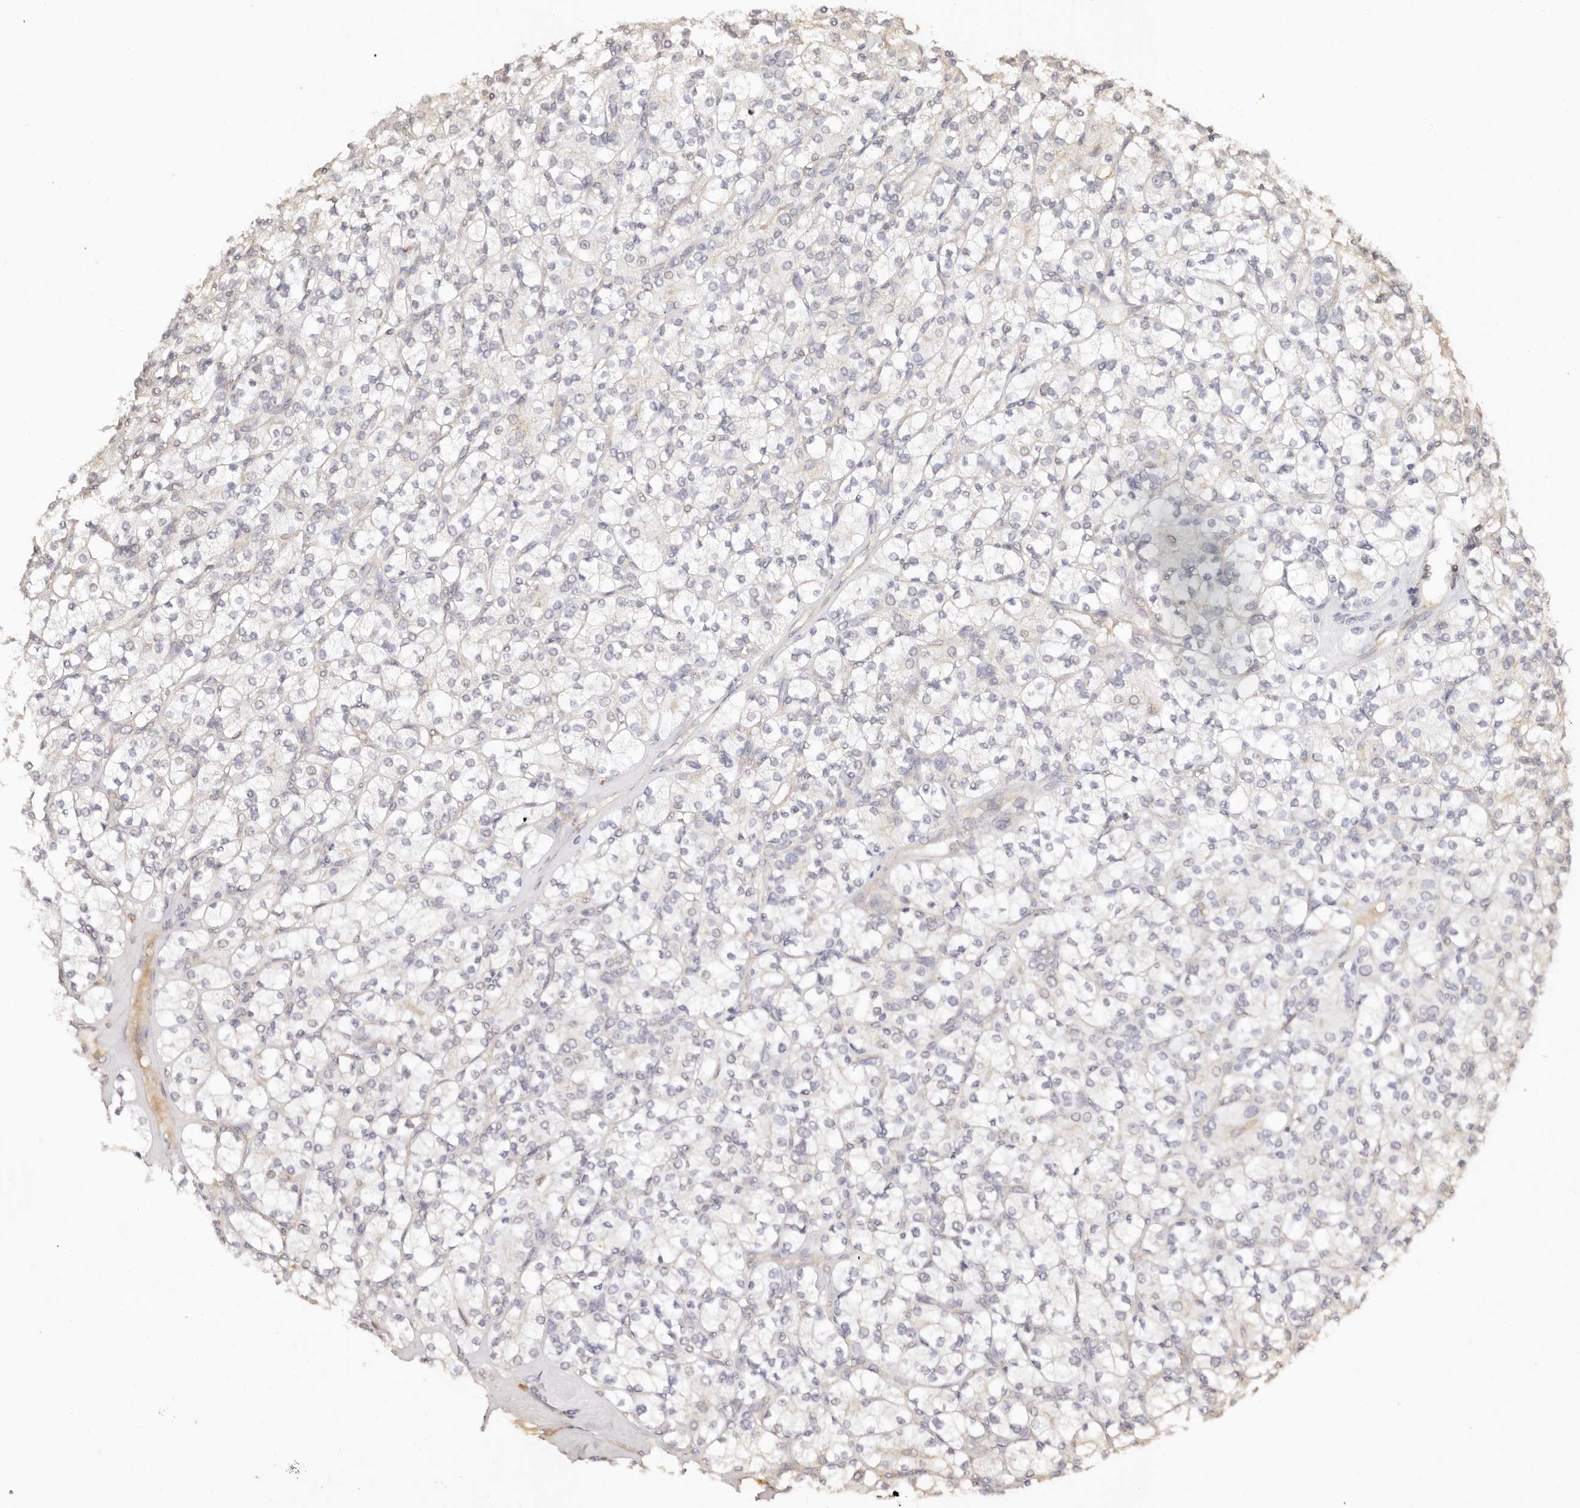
{"staining": {"intensity": "negative", "quantity": "none", "location": "none"}, "tissue": "renal cancer", "cell_type": "Tumor cells", "image_type": "cancer", "snomed": [{"axis": "morphology", "description": "Adenocarcinoma, NOS"}, {"axis": "topography", "description": "Kidney"}], "caption": "This histopathology image is of renal adenocarcinoma stained with immunohistochemistry (IHC) to label a protein in brown with the nuclei are counter-stained blue. There is no staining in tumor cells. (DAB (3,3'-diaminobenzidine) immunohistochemistry (IHC), high magnification).", "gene": "DENND11", "patient": {"sex": "male", "age": 77}}